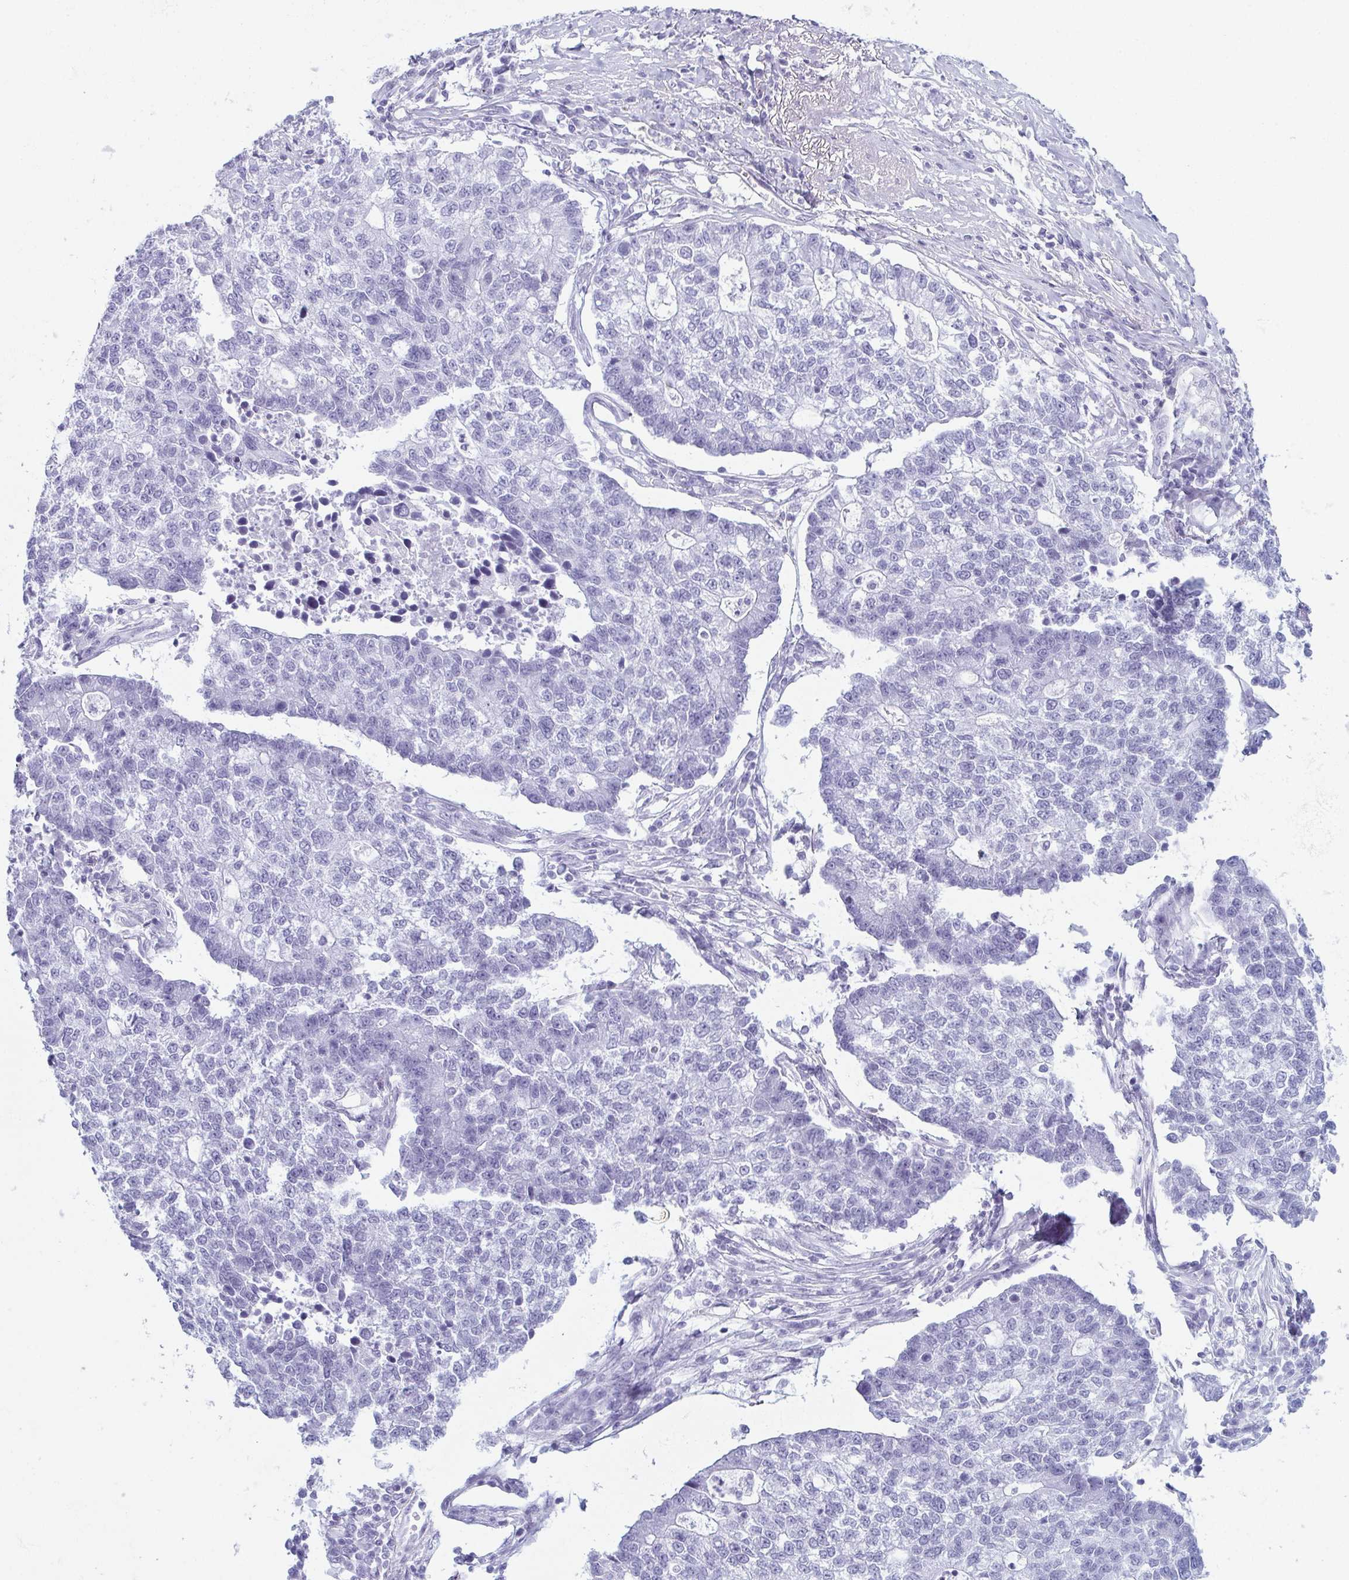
{"staining": {"intensity": "negative", "quantity": "none", "location": "none"}, "tissue": "lung cancer", "cell_type": "Tumor cells", "image_type": "cancer", "snomed": [{"axis": "morphology", "description": "Adenocarcinoma, NOS"}, {"axis": "topography", "description": "Lung"}], "caption": "An immunohistochemistry photomicrograph of lung cancer is shown. There is no staining in tumor cells of lung cancer. The staining is performed using DAB brown chromogen with nuclei counter-stained in using hematoxylin.", "gene": "ENKUR", "patient": {"sex": "male", "age": 57}}